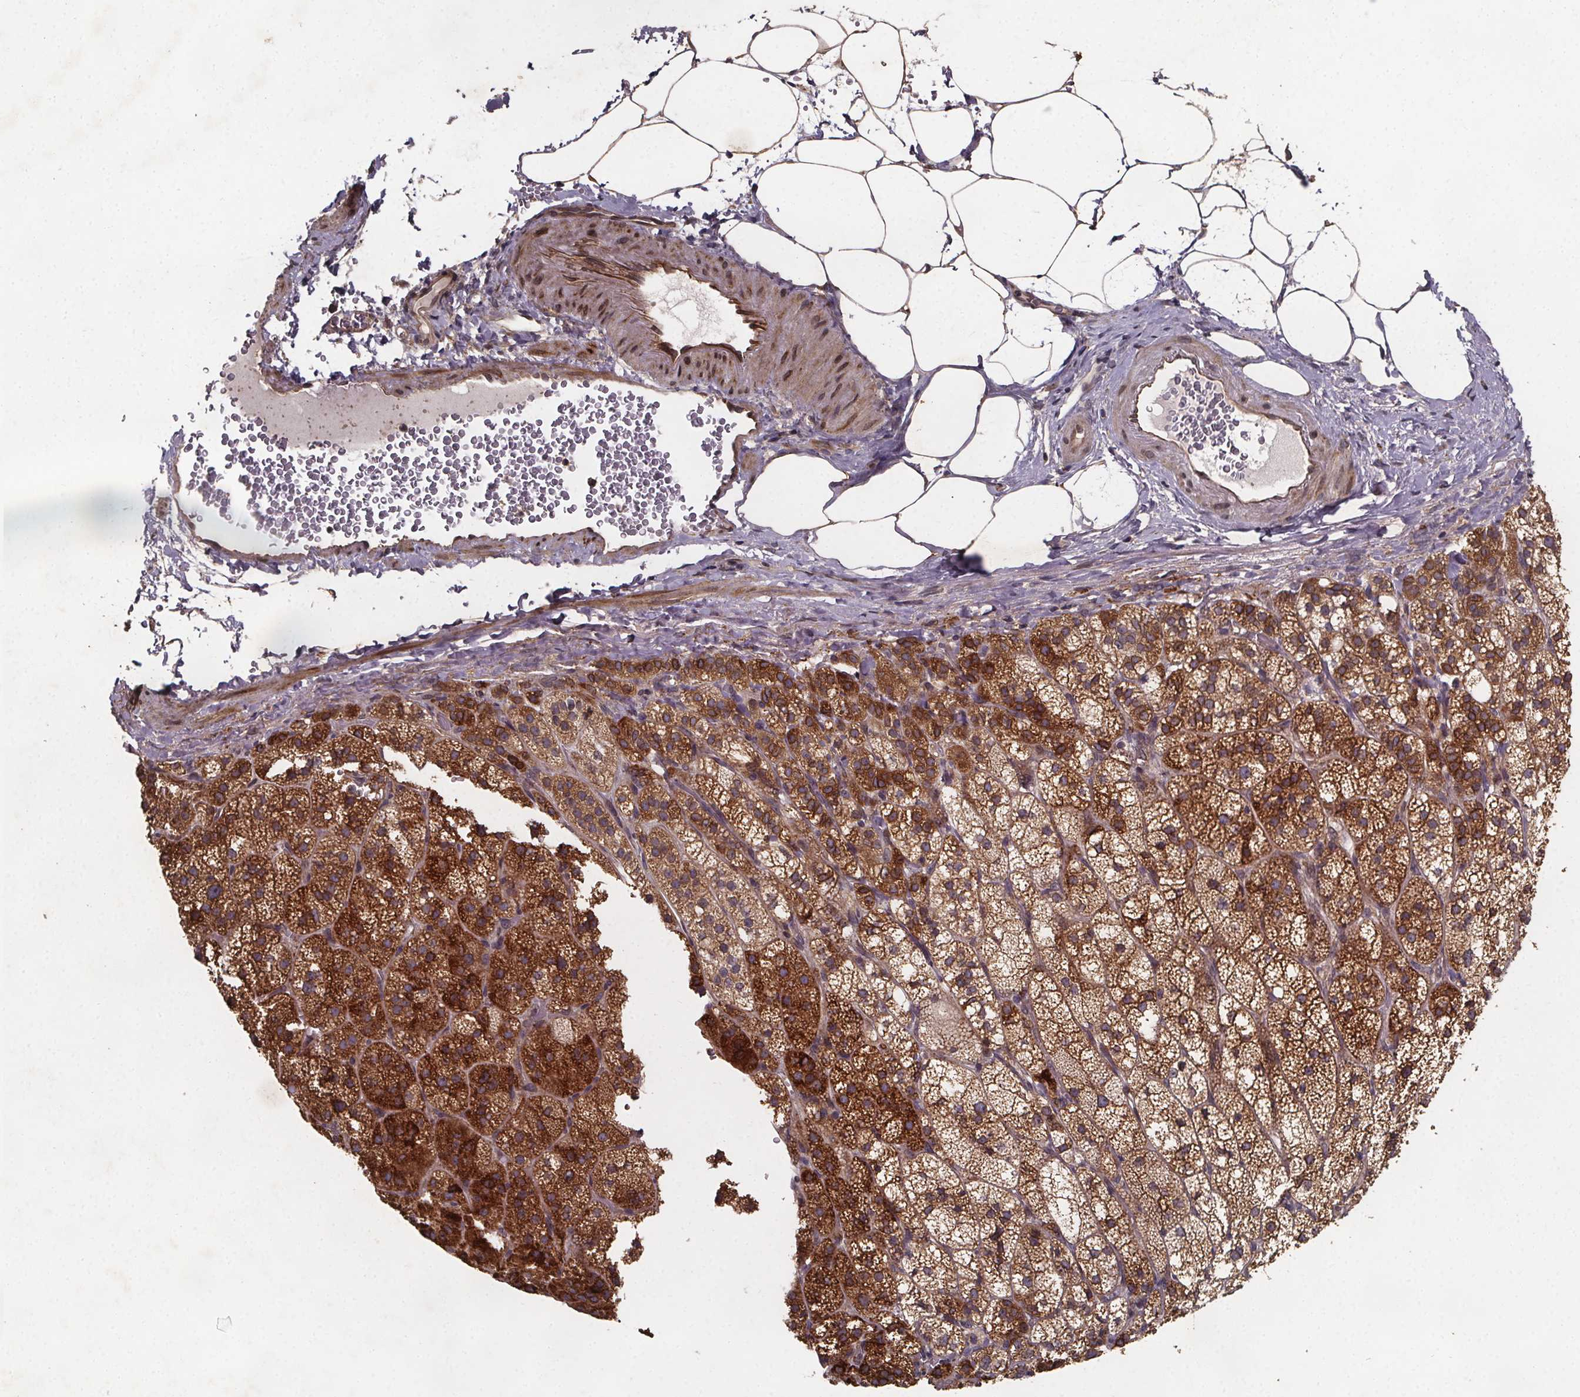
{"staining": {"intensity": "strong", "quantity": ">75%", "location": "cytoplasmic/membranous"}, "tissue": "adrenal gland", "cell_type": "Glandular cells", "image_type": "normal", "snomed": [{"axis": "morphology", "description": "Normal tissue, NOS"}, {"axis": "topography", "description": "Adrenal gland"}], "caption": "IHC histopathology image of benign human adrenal gland stained for a protein (brown), which demonstrates high levels of strong cytoplasmic/membranous staining in approximately >75% of glandular cells.", "gene": "PIERCE2", "patient": {"sex": "female", "age": 60}}